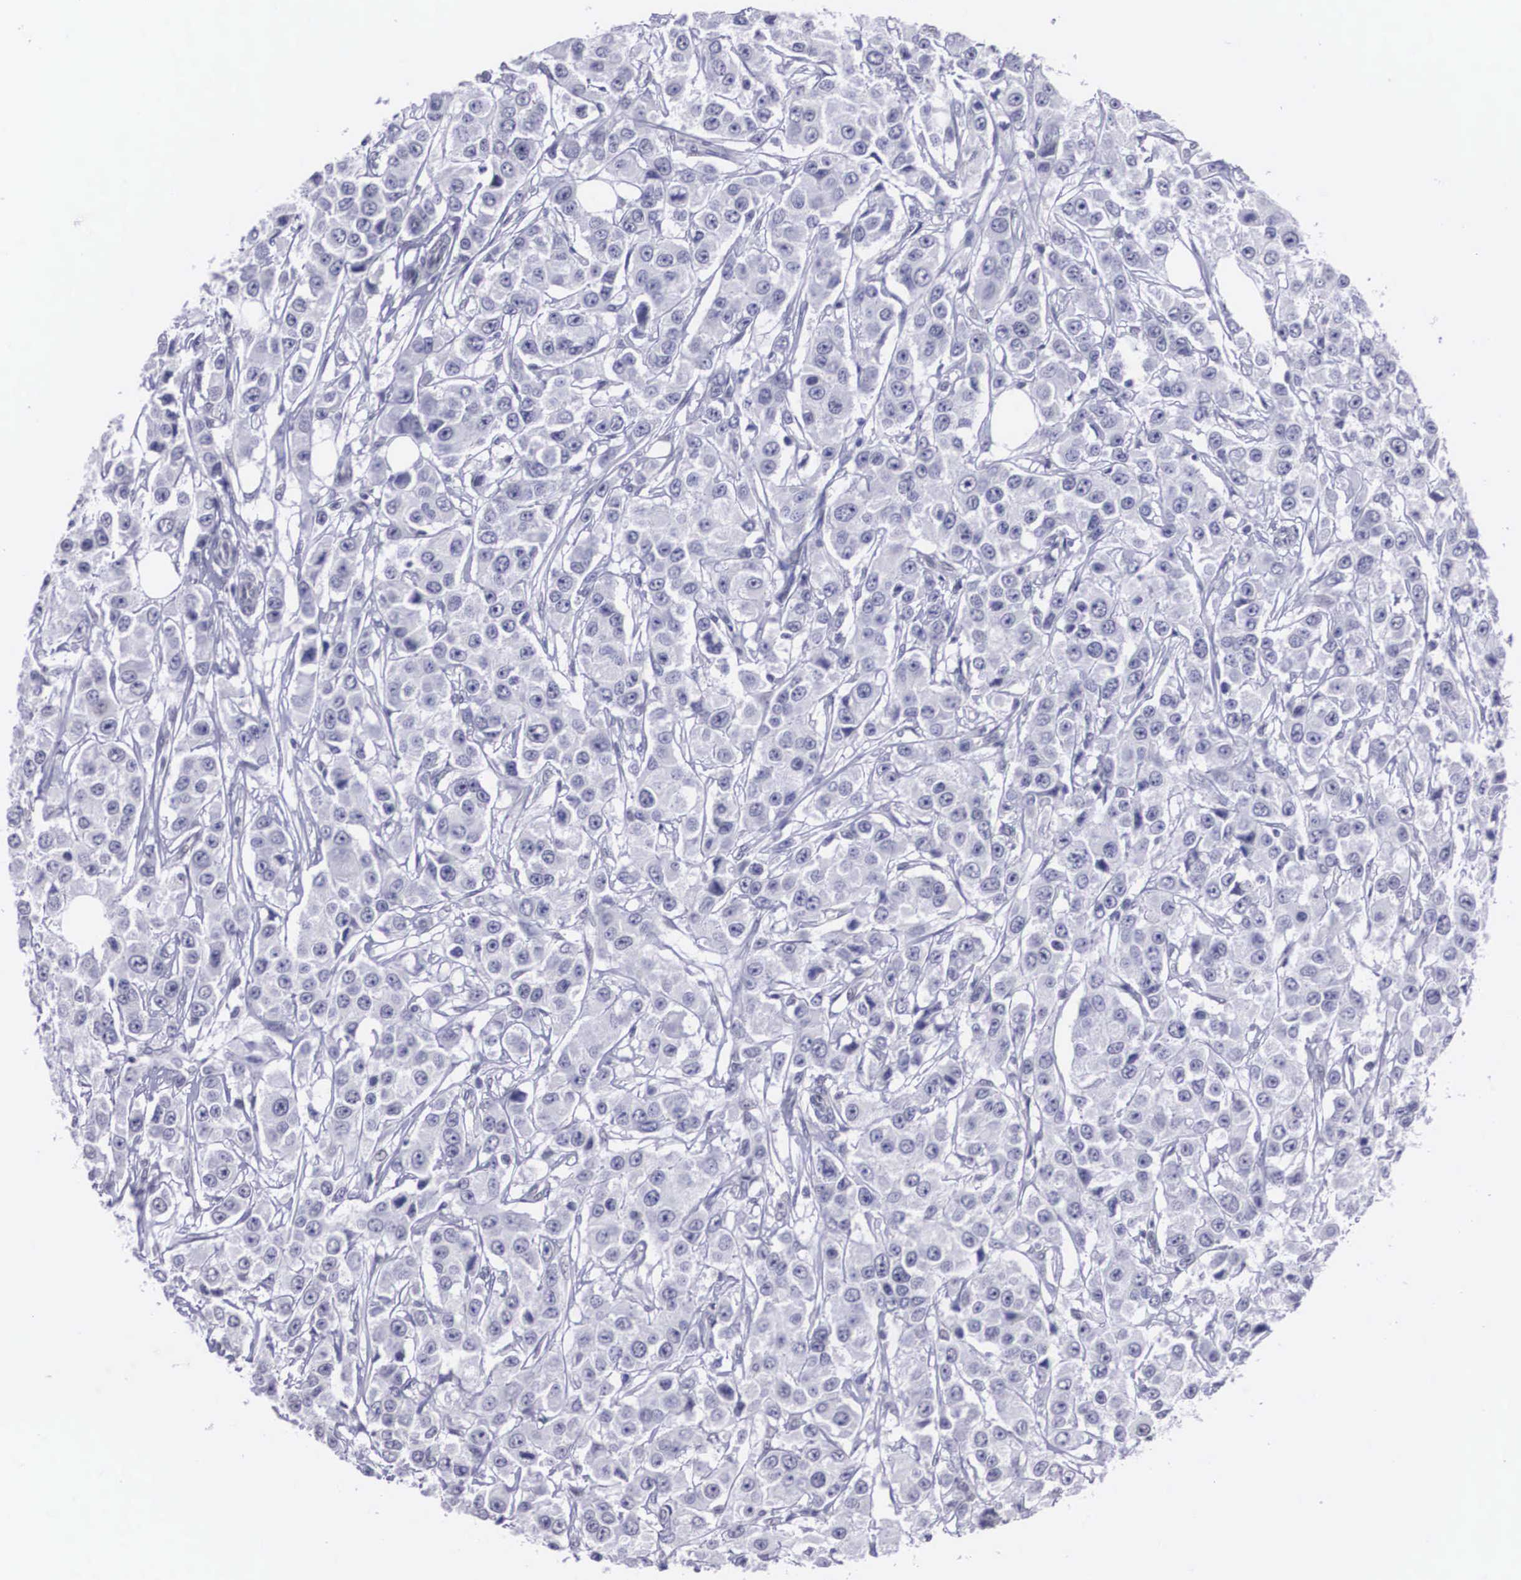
{"staining": {"intensity": "negative", "quantity": "none", "location": "none"}, "tissue": "breast cancer", "cell_type": "Tumor cells", "image_type": "cancer", "snomed": [{"axis": "morphology", "description": "Duct carcinoma"}, {"axis": "topography", "description": "Breast"}], "caption": "There is no significant staining in tumor cells of breast cancer.", "gene": "C22orf31", "patient": {"sex": "female", "age": 58}}